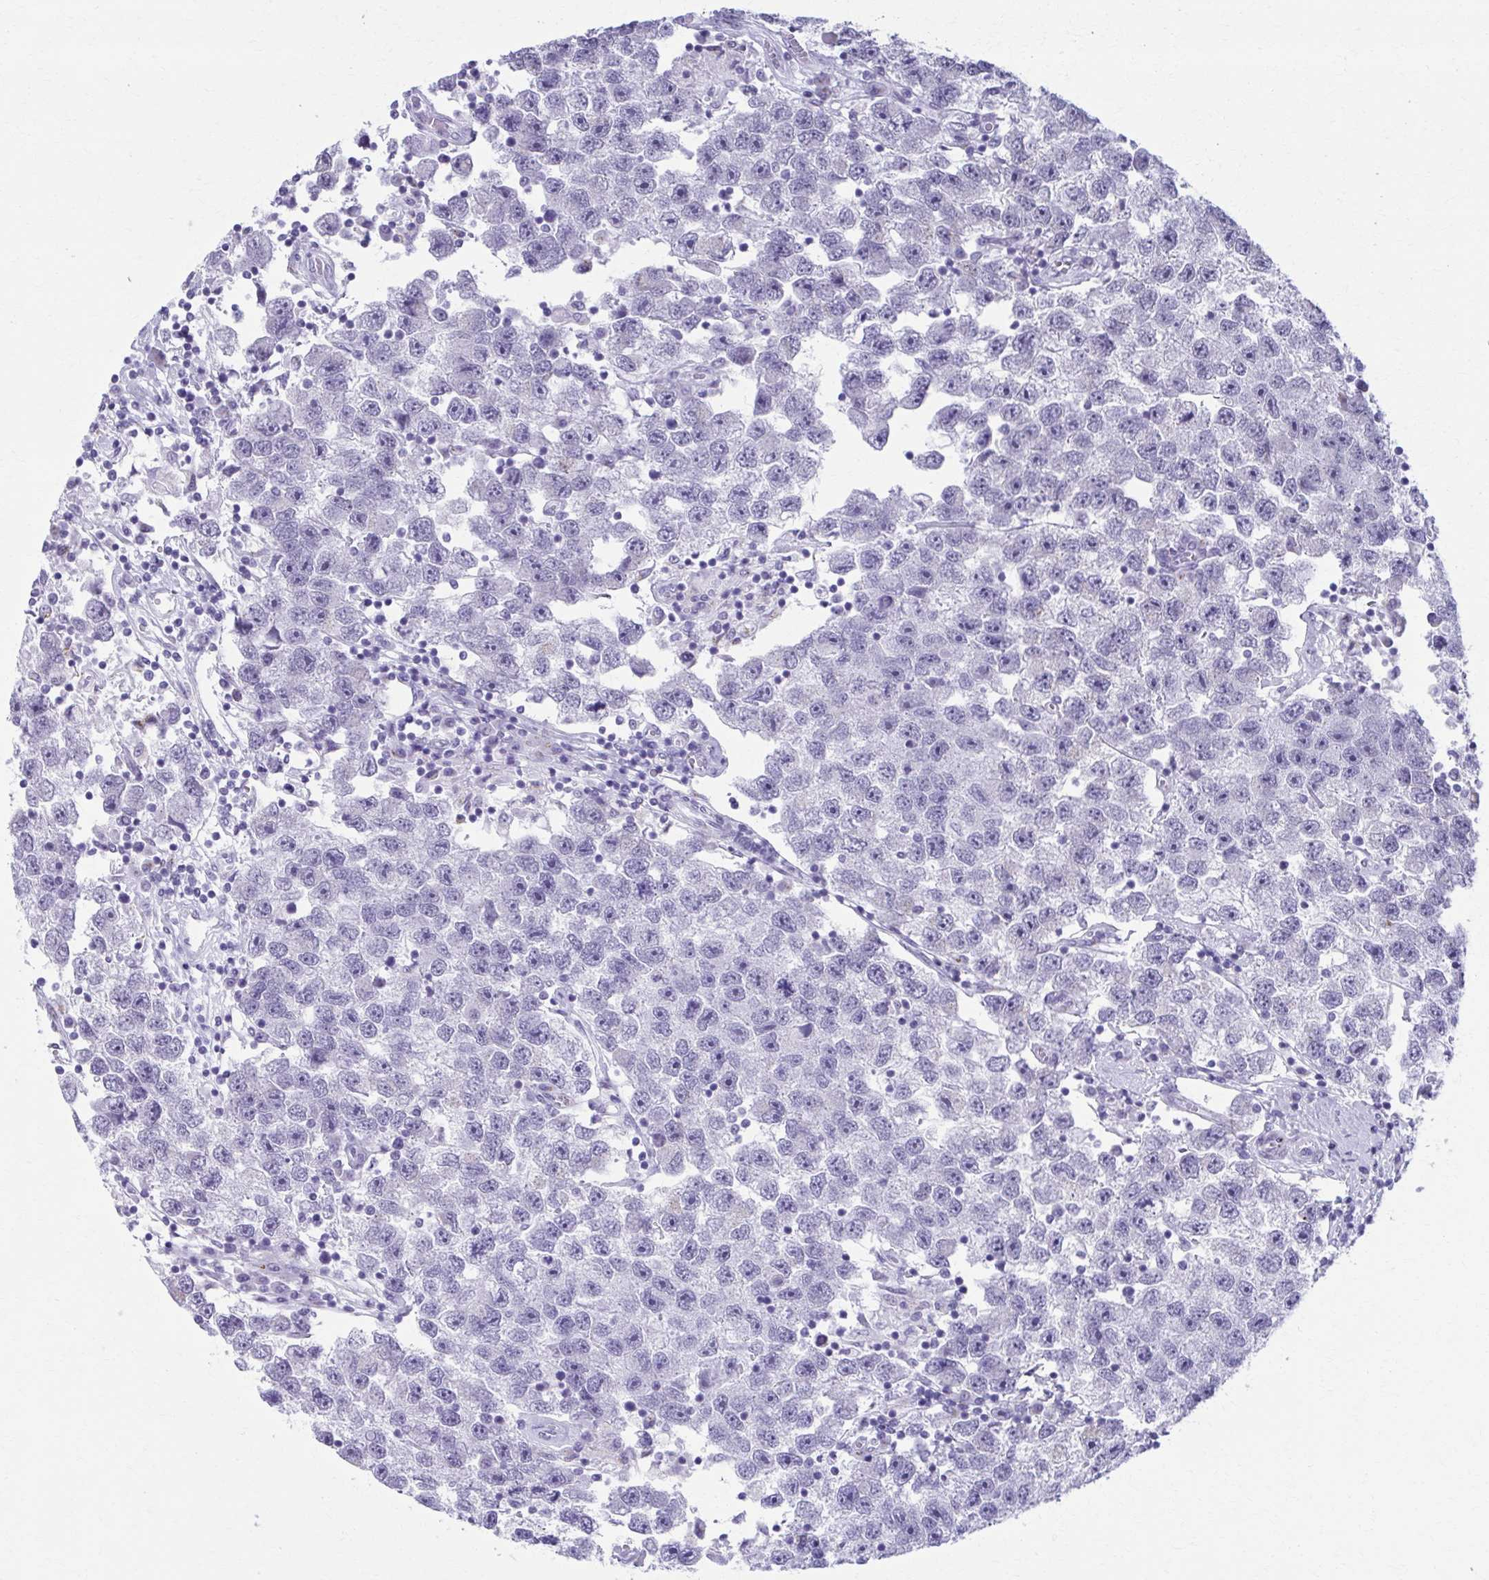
{"staining": {"intensity": "negative", "quantity": "none", "location": "none"}, "tissue": "testis cancer", "cell_type": "Tumor cells", "image_type": "cancer", "snomed": [{"axis": "morphology", "description": "Seminoma, NOS"}, {"axis": "topography", "description": "Testis"}], "caption": "Human testis cancer stained for a protein using IHC demonstrates no positivity in tumor cells.", "gene": "ZNF682", "patient": {"sex": "male", "age": 26}}